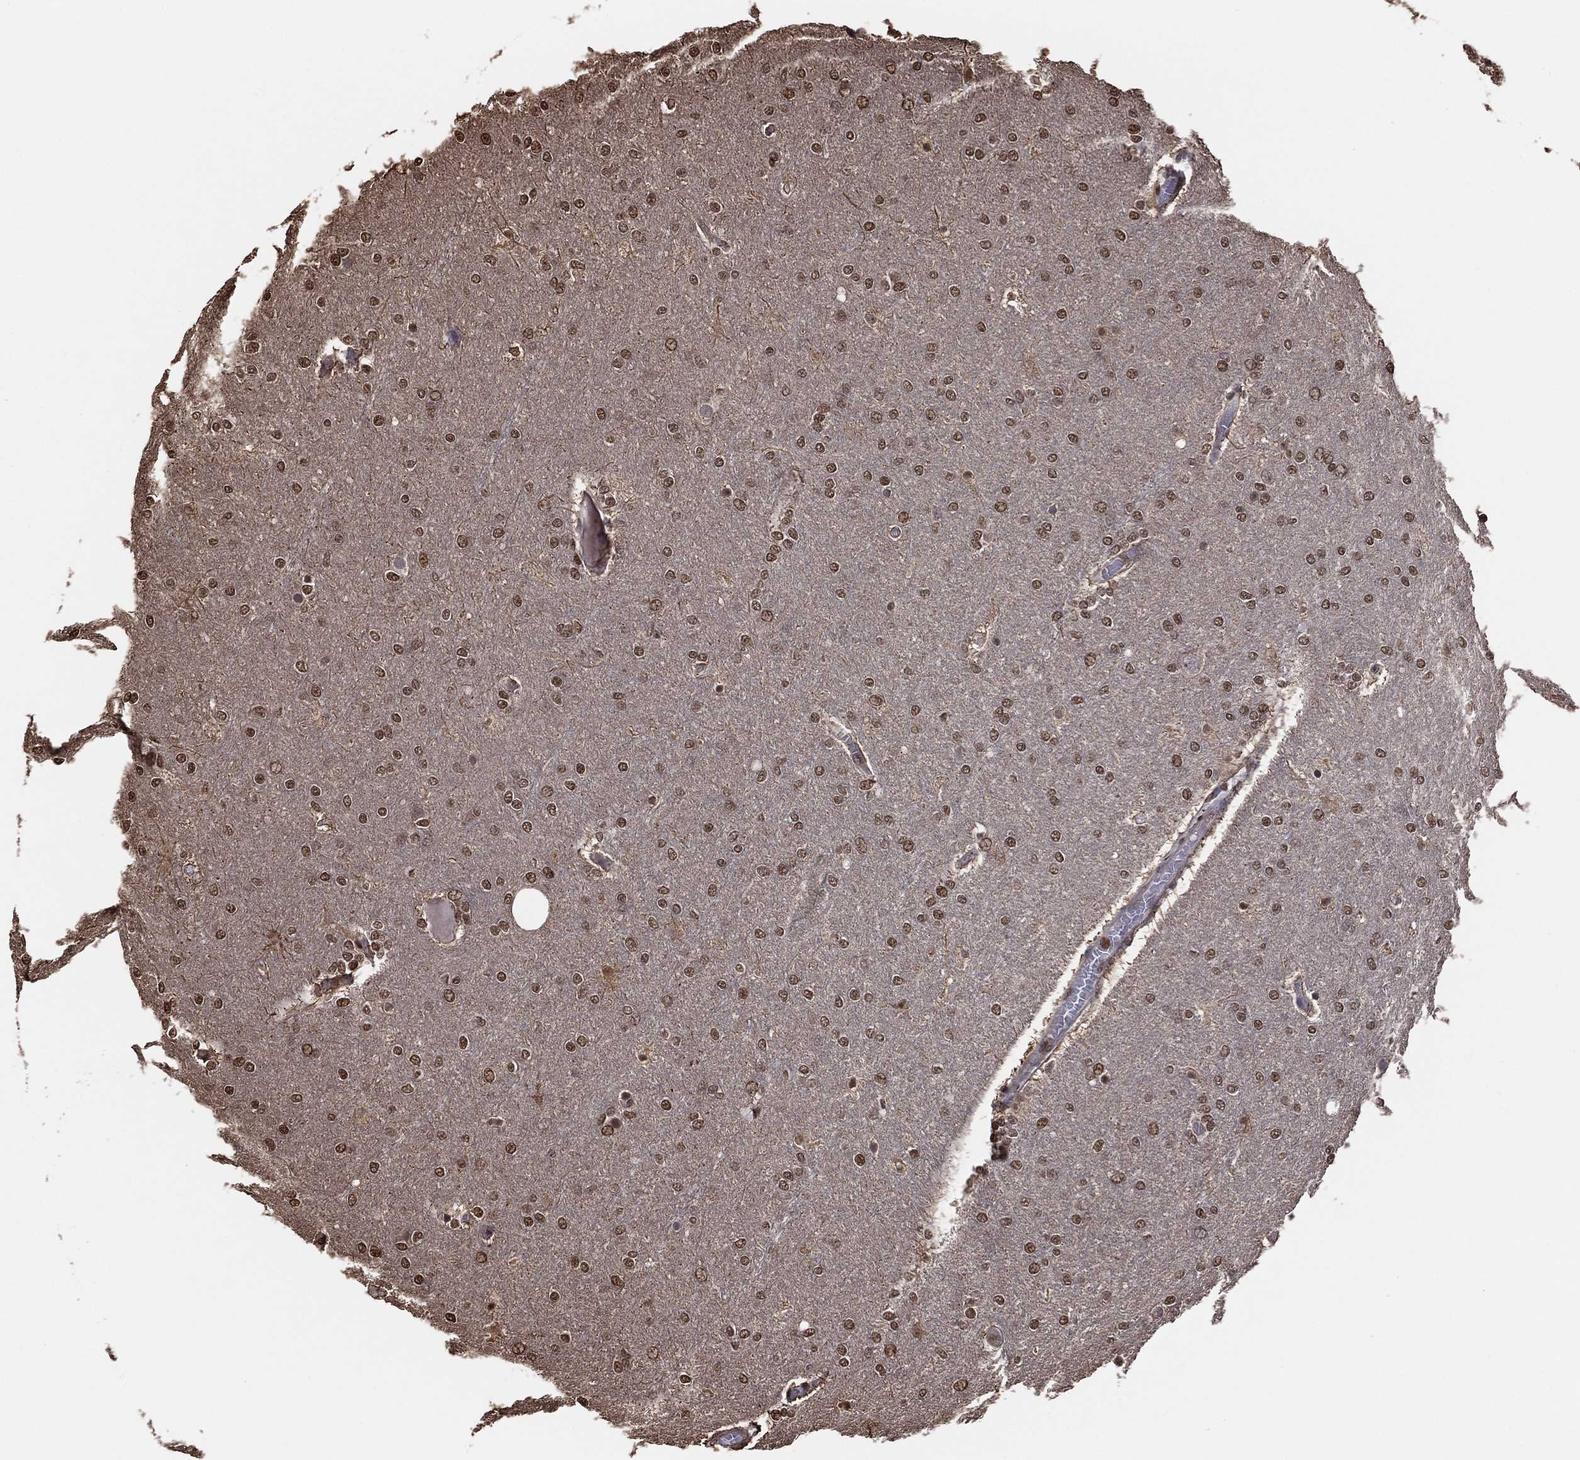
{"staining": {"intensity": "moderate", "quantity": ">75%", "location": "nuclear"}, "tissue": "glioma", "cell_type": "Tumor cells", "image_type": "cancer", "snomed": [{"axis": "morphology", "description": "Glioma, malignant, High grade"}, {"axis": "topography", "description": "Brain"}], "caption": "A histopathology image of human glioma stained for a protein shows moderate nuclear brown staining in tumor cells. Using DAB (3,3'-diaminobenzidine) (brown) and hematoxylin (blue) stains, captured at high magnification using brightfield microscopy.", "gene": "GAPDH", "patient": {"sex": "female", "age": 61}}